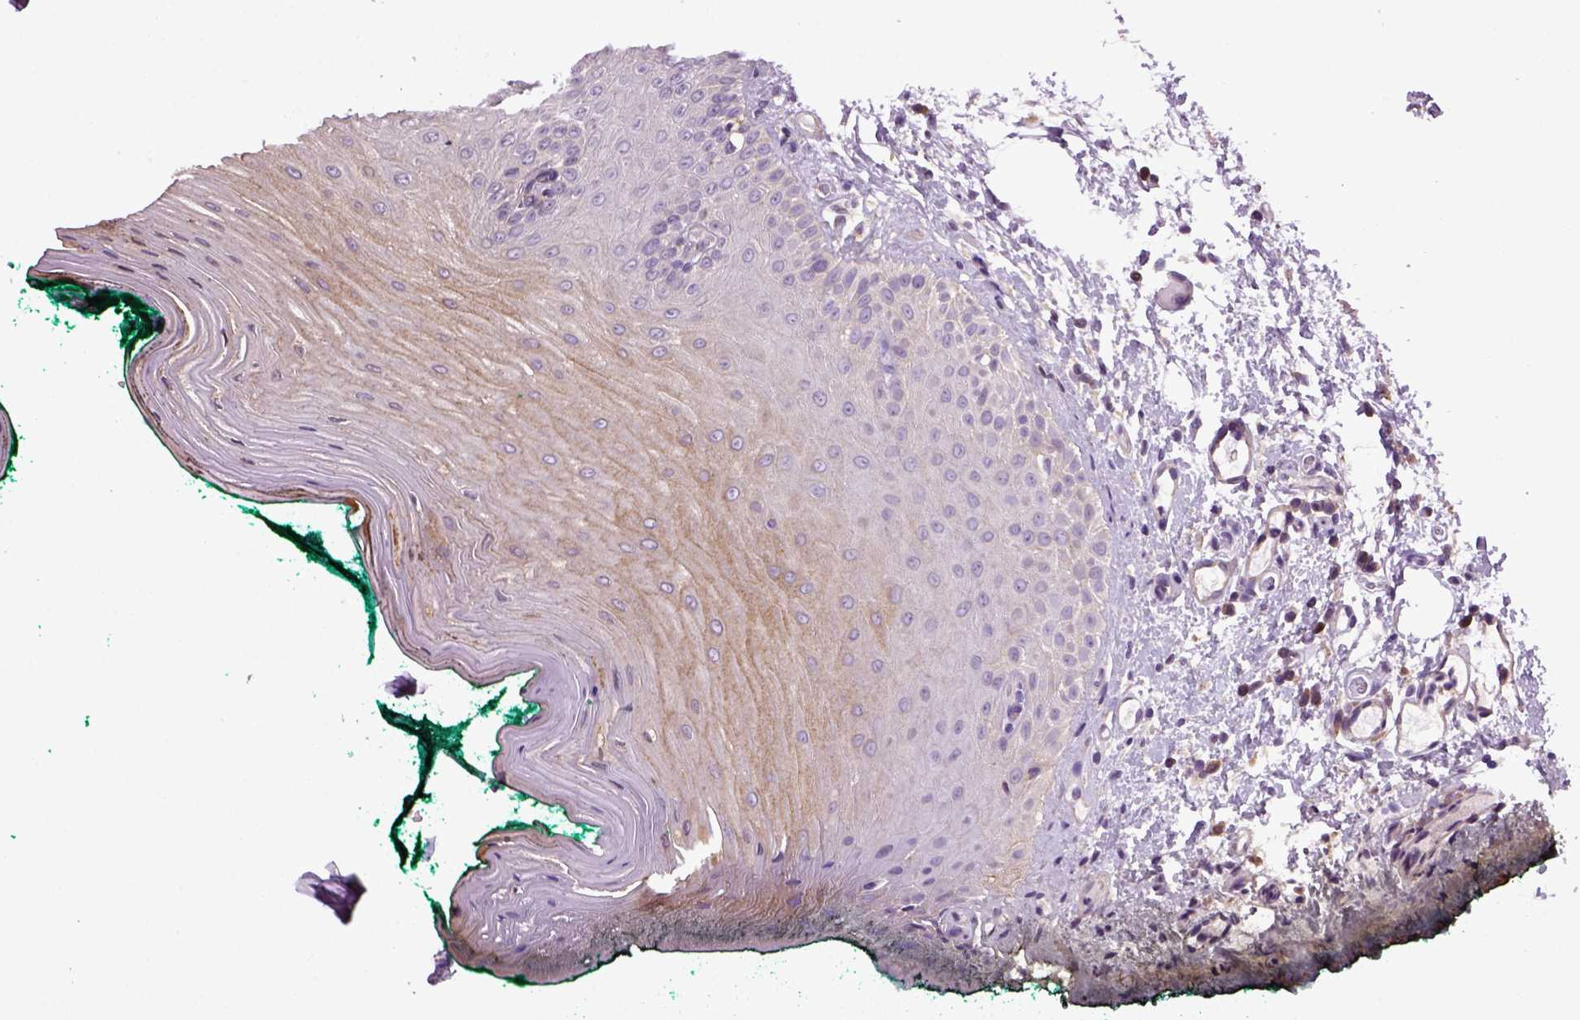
{"staining": {"intensity": "negative", "quantity": "none", "location": "none"}, "tissue": "oral mucosa", "cell_type": "Squamous epithelial cells", "image_type": "normal", "snomed": [{"axis": "morphology", "description": "Normal tissue, NOS"}, {"axis": "topography", "description": "Oral tissue"}], "caption": "The histopathology image demonstrates no staining of squamous epithelial cells in normal oral mucosa. (Stains: DAB (3,3'-diaminobenzidine) immunohistochemistry (IHC) with hematoxylin counter stain, Microscopy: brightfield microscopy at high magnification).", "gene": "TPRG1", "patient": {"sex": "female", "age": 83}}